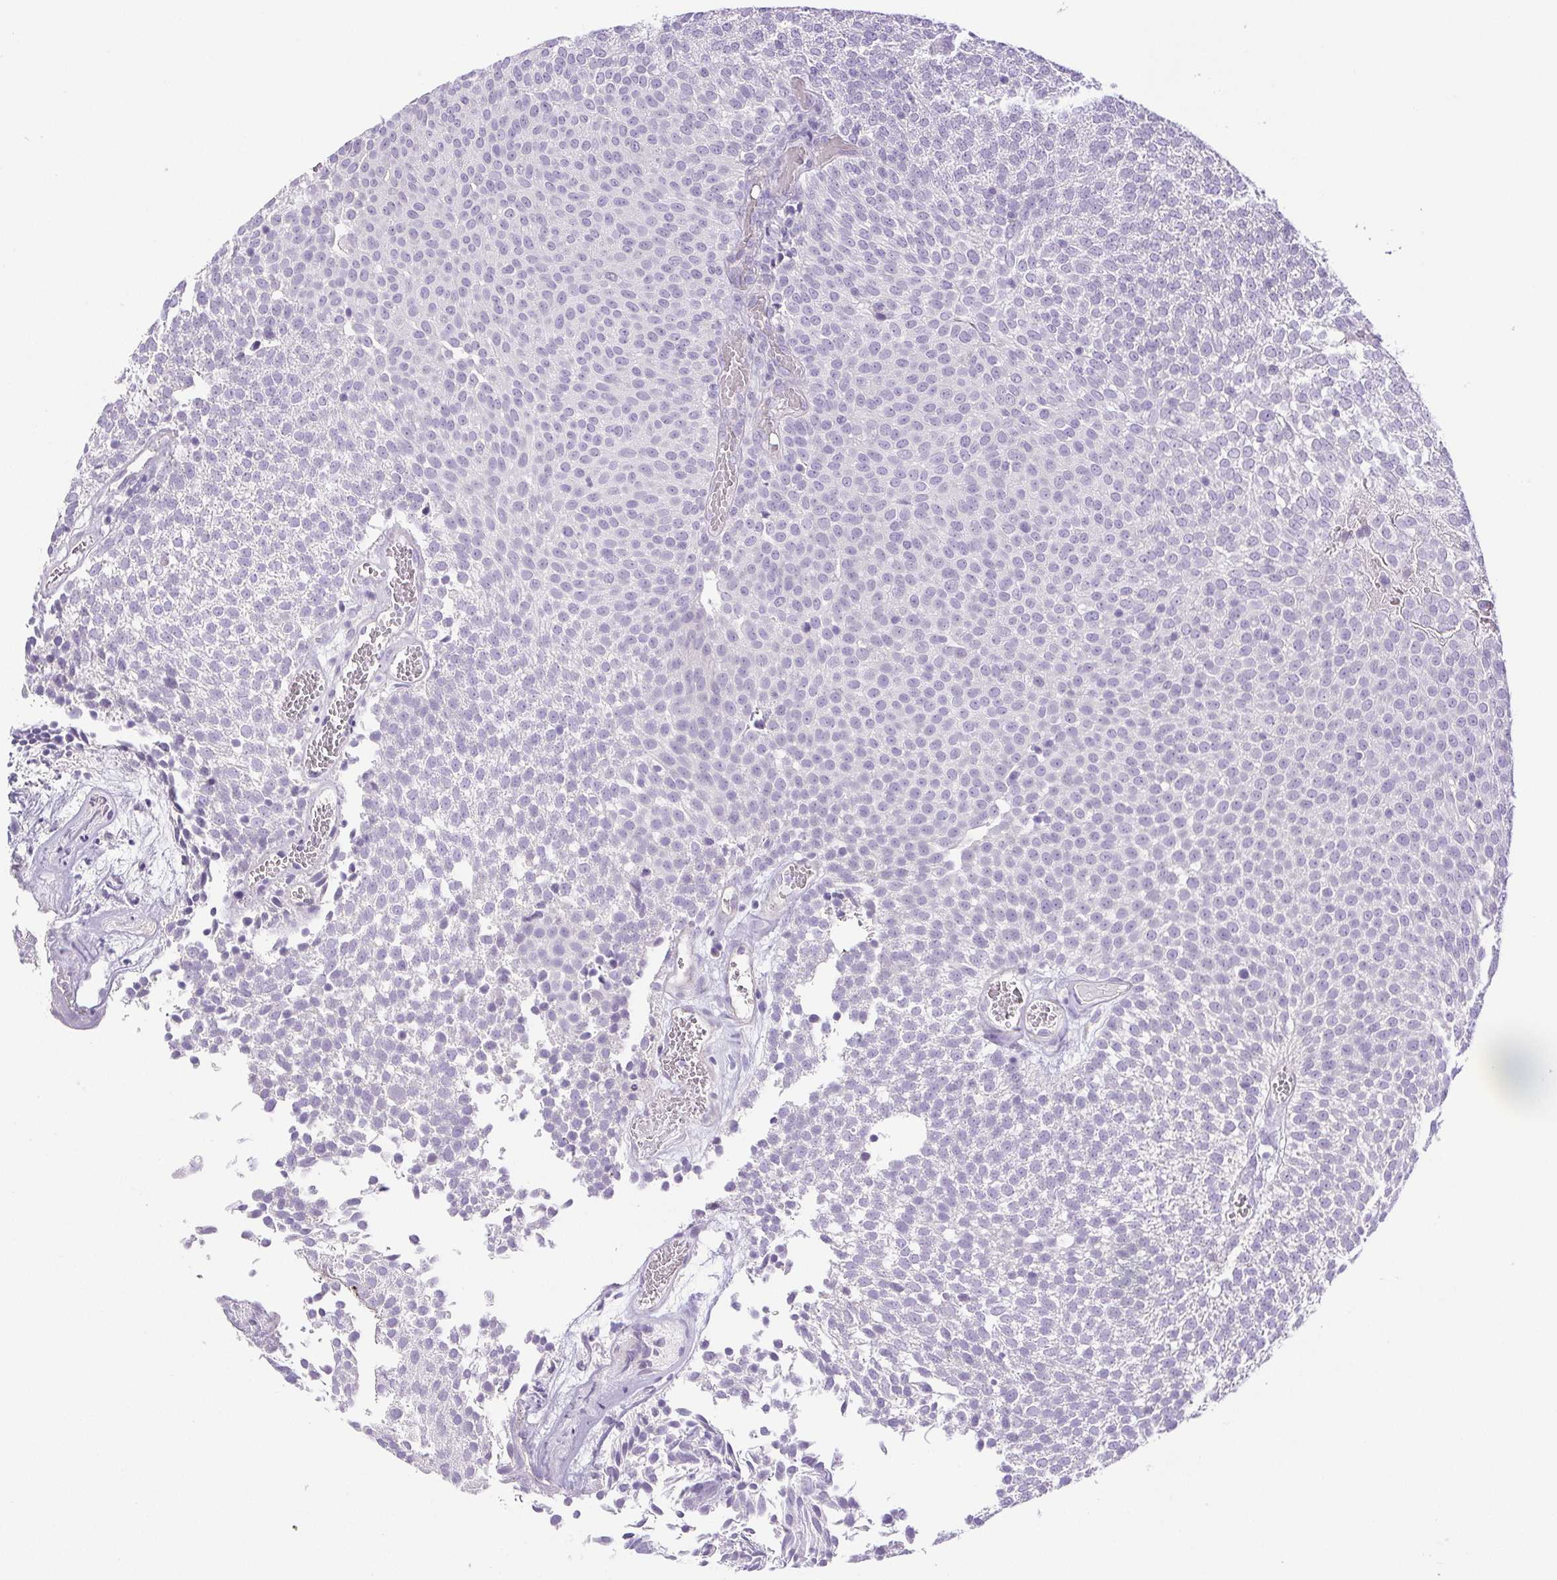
{"staining": {"intensity": "negative", "quantity": "none", "location": "none"}, "tissue": "urothelial cancer", "cell_type": "Tumor cells", "image_type": "cancer", "snomed": [{"axis": "morphology", "description": "Urothelial carcinoma, Low grade"}, {"axis": "topography", "description": "Urinary bladder"}], "caption": "Tumor cells show no significant protein expression in urothelial cancer. (DAB immunohistochemistry (IHC), high magnification).", "gene": "PAPPA2", "patient": {"sex": "female", "age": 79}}